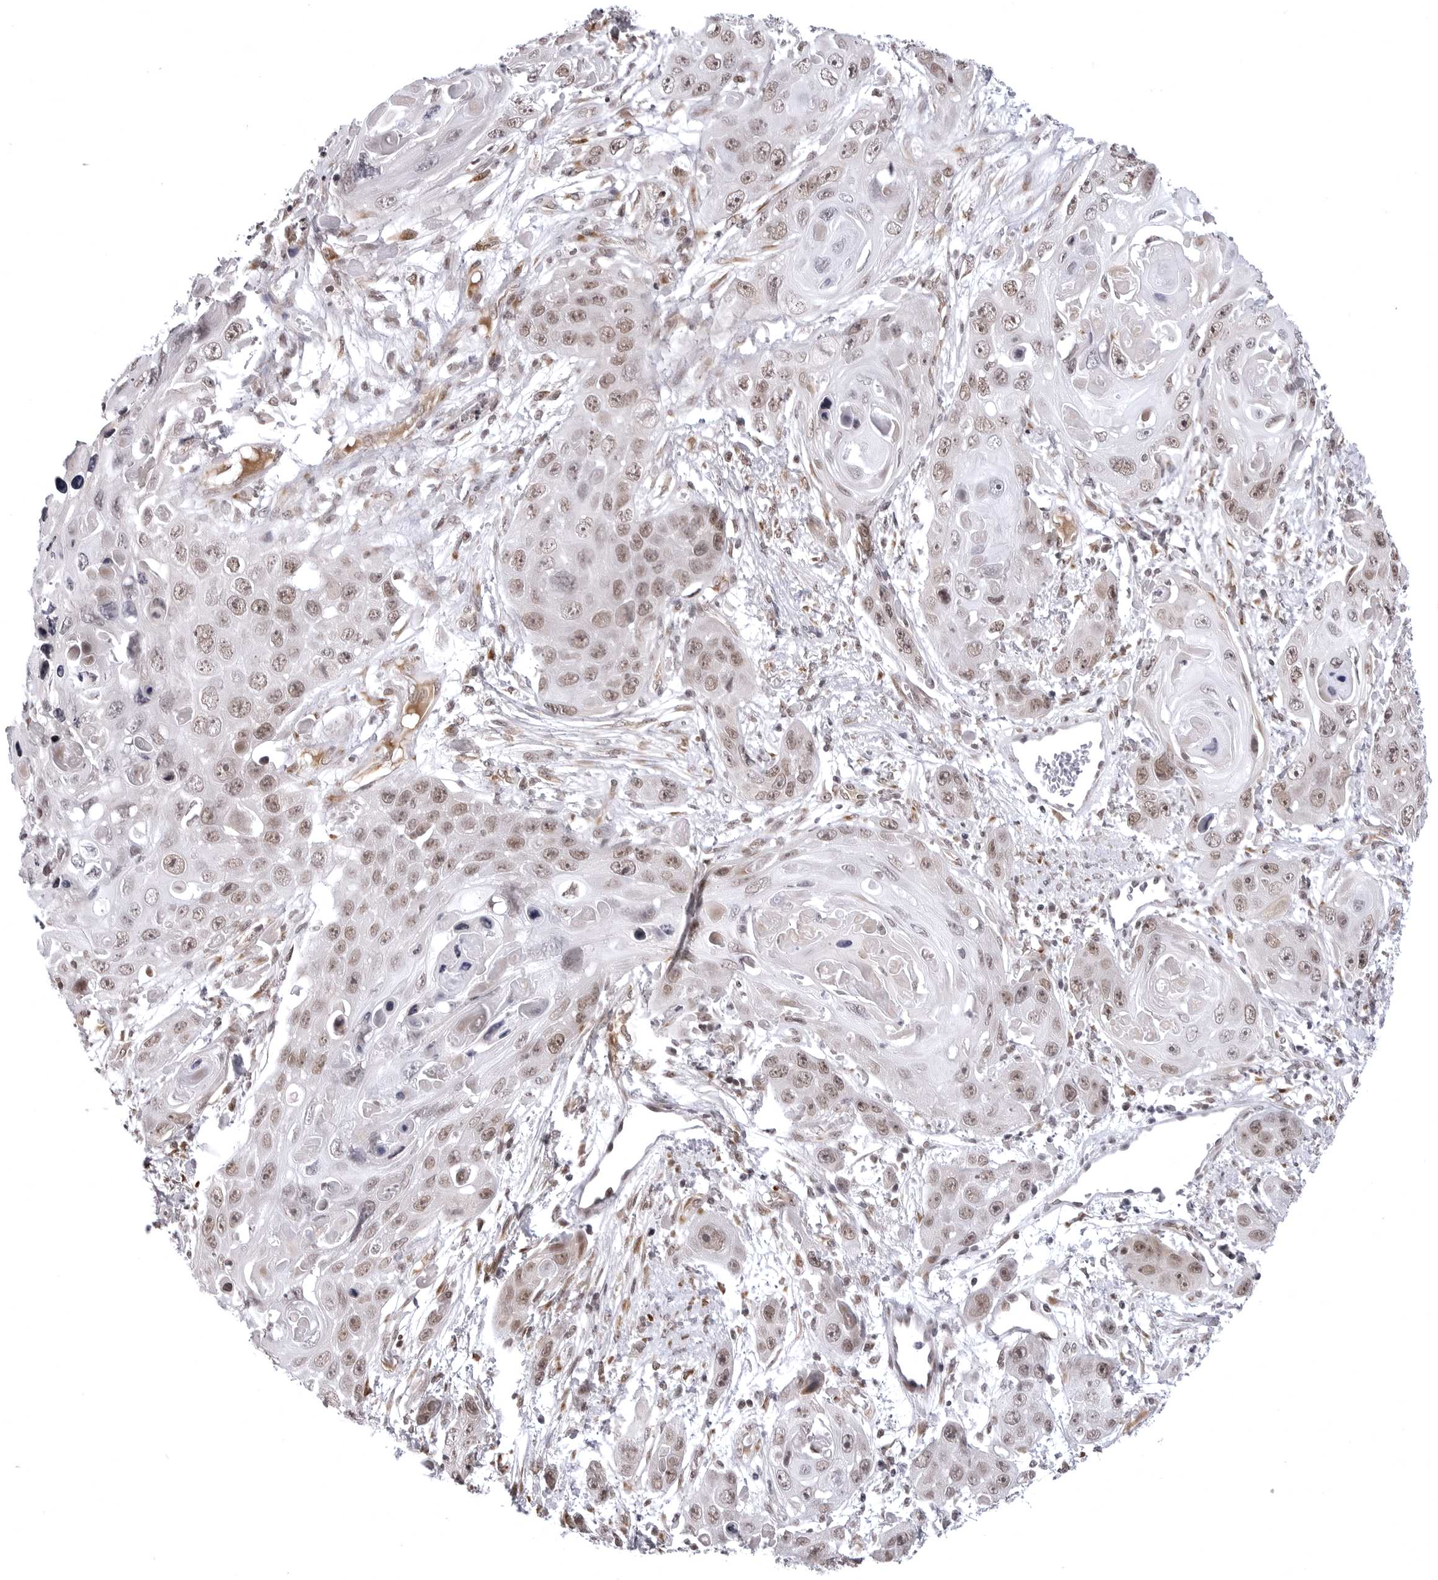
{"staining": {"intensity": "moderate", "quantity": ">75%", "location": "nuclear"}, "tissue": "skin cancer", "cell_type": "Tumor cells", "image_type": "cancer", "snomed": [{"axis": "morphology", "description": "Squamous cell carcinoma, NOS"}, {"axis": "topography", "description": "Skin"}], "caption": "Protein expression analysis of human skin cancer reveals moderate nuclear expression in approximately >75% of tumor cells.", "gene": "PHF3", "patient": {"sex": "male", "age": 55}}